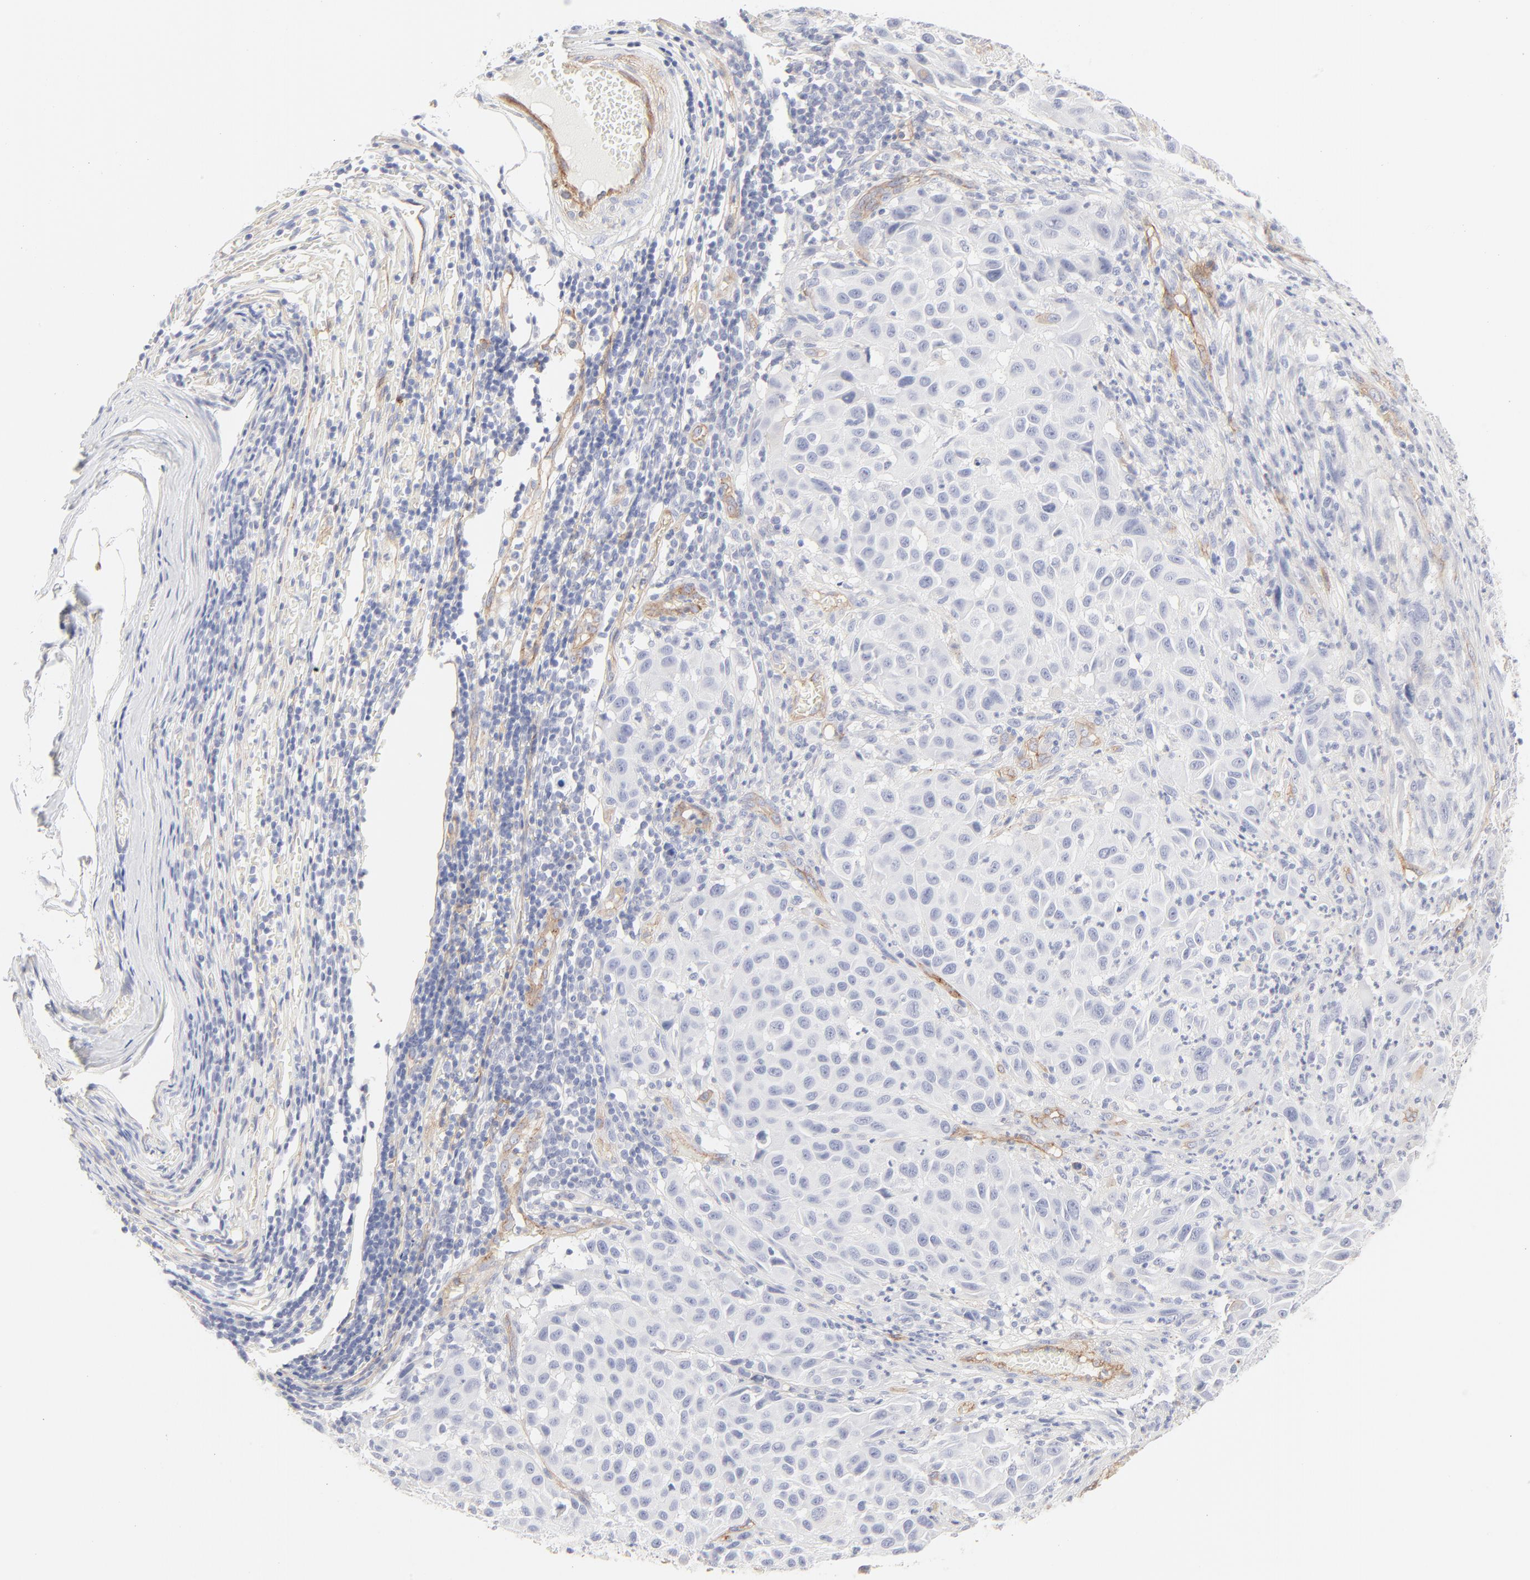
{"staining": {"intensity": "negative", "quantity": "none", "location": "none"}, "tissue": "melanoma", "cell_type": "Tumor cells", "image_type": "cancer", "snomed": [{"axis": "morphology", "description": "Malignant melanoma, Metastatic site"}, {"axis": "topography", "description": "Lymph node"}], "caption": "The IHC image has no significant staining in tumor cells of malignant melanoma (metastatic site) tissue. The staining was performed using DAB (3,3'-diaminobenzidine) to visualize the protein expression in brown, while the nuclei were stained in blue with hematoxylin (Magnification: 20x).", "gene": "ITGA5", "patient": {"sex": "male", "age": 61}}